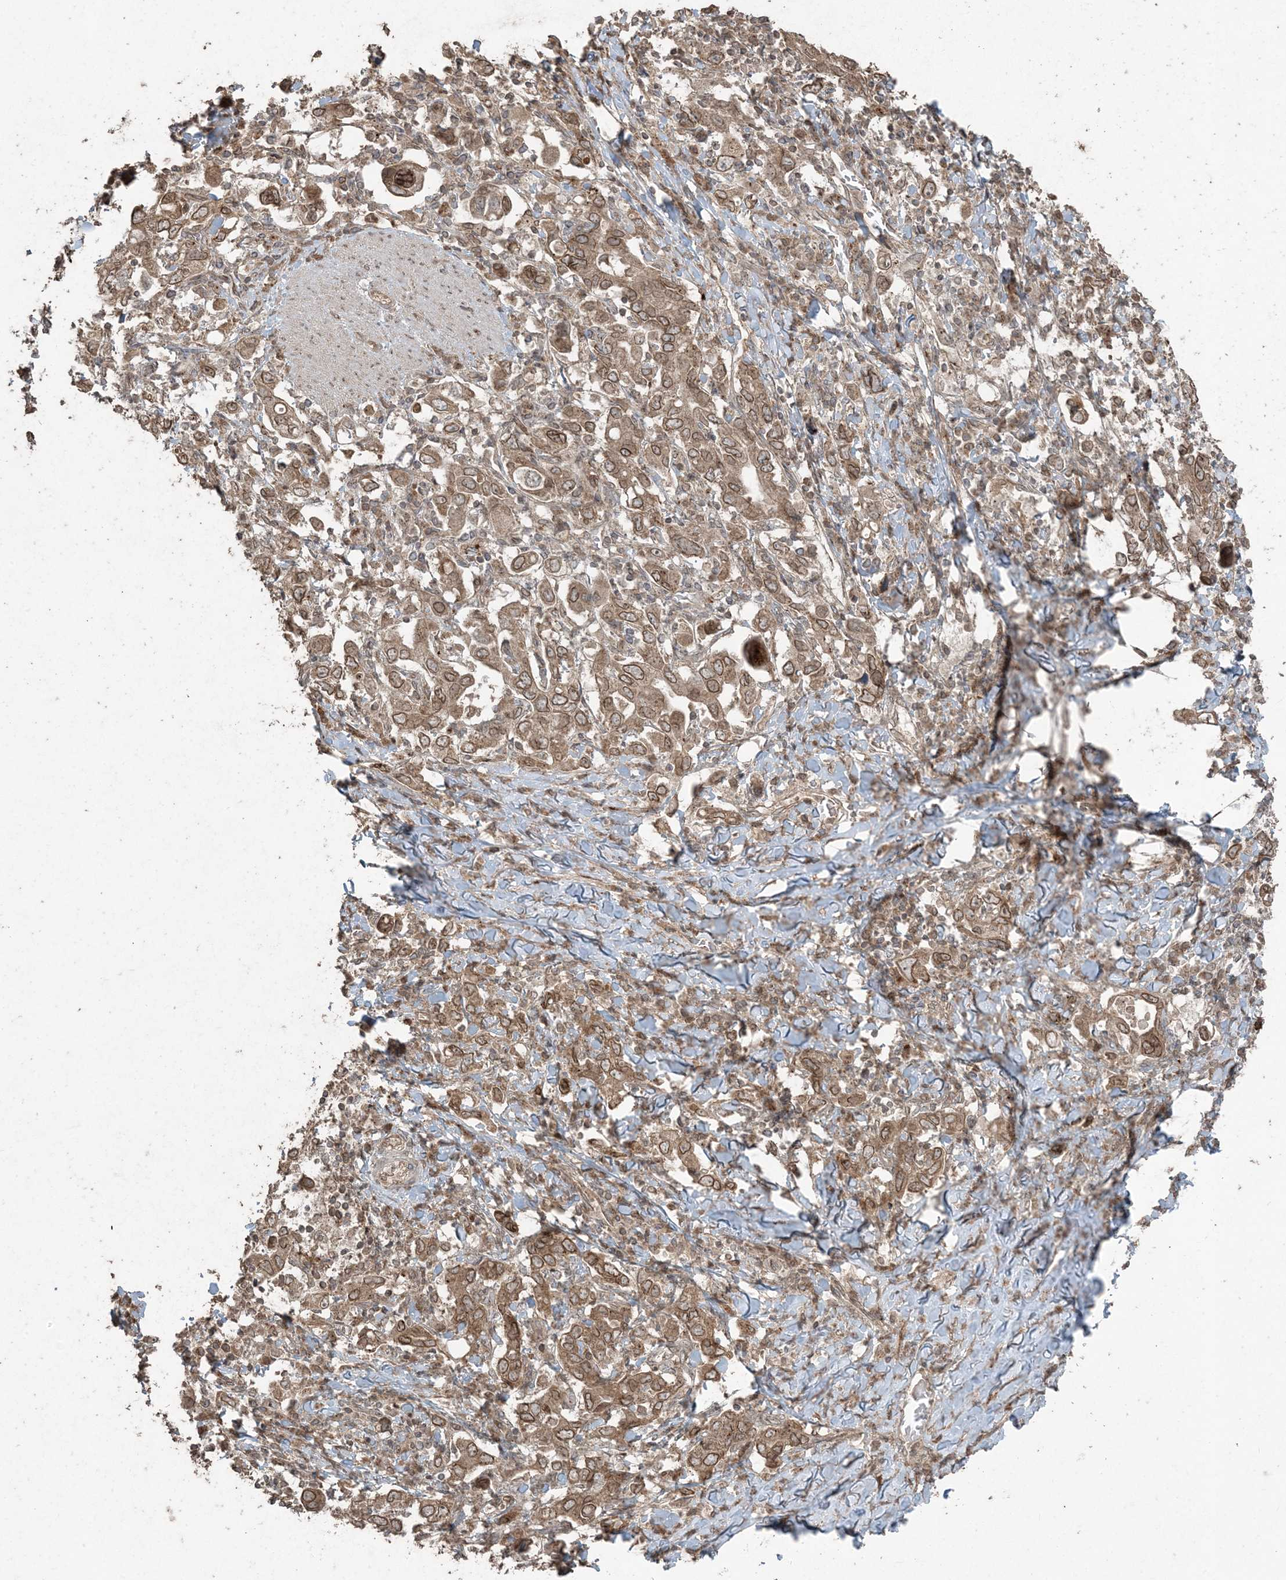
{"staining": {"intensity": "moderate", "quantity": ">75%", "location": "cytoplasmic/membranous,nuclear"}, "tissue": "stomach cancer", "cell_type": "Tumor cells", "image_type": "cancer", "snomed": [{"axis": "morphology", "description": "Adenocarcinoma, NOS"}, {"axis": "topography", "description": "Stomach, upper"}], "caption": "Stomach cancer (adenocarcinoma) stained with a brown dye shows moderate cytoplasmic/membranous and nuclear positive positivity in approximately >75% of tumor cells.", "gene": "DDX19B", "patient": {"sex": "male", "age": 62}}